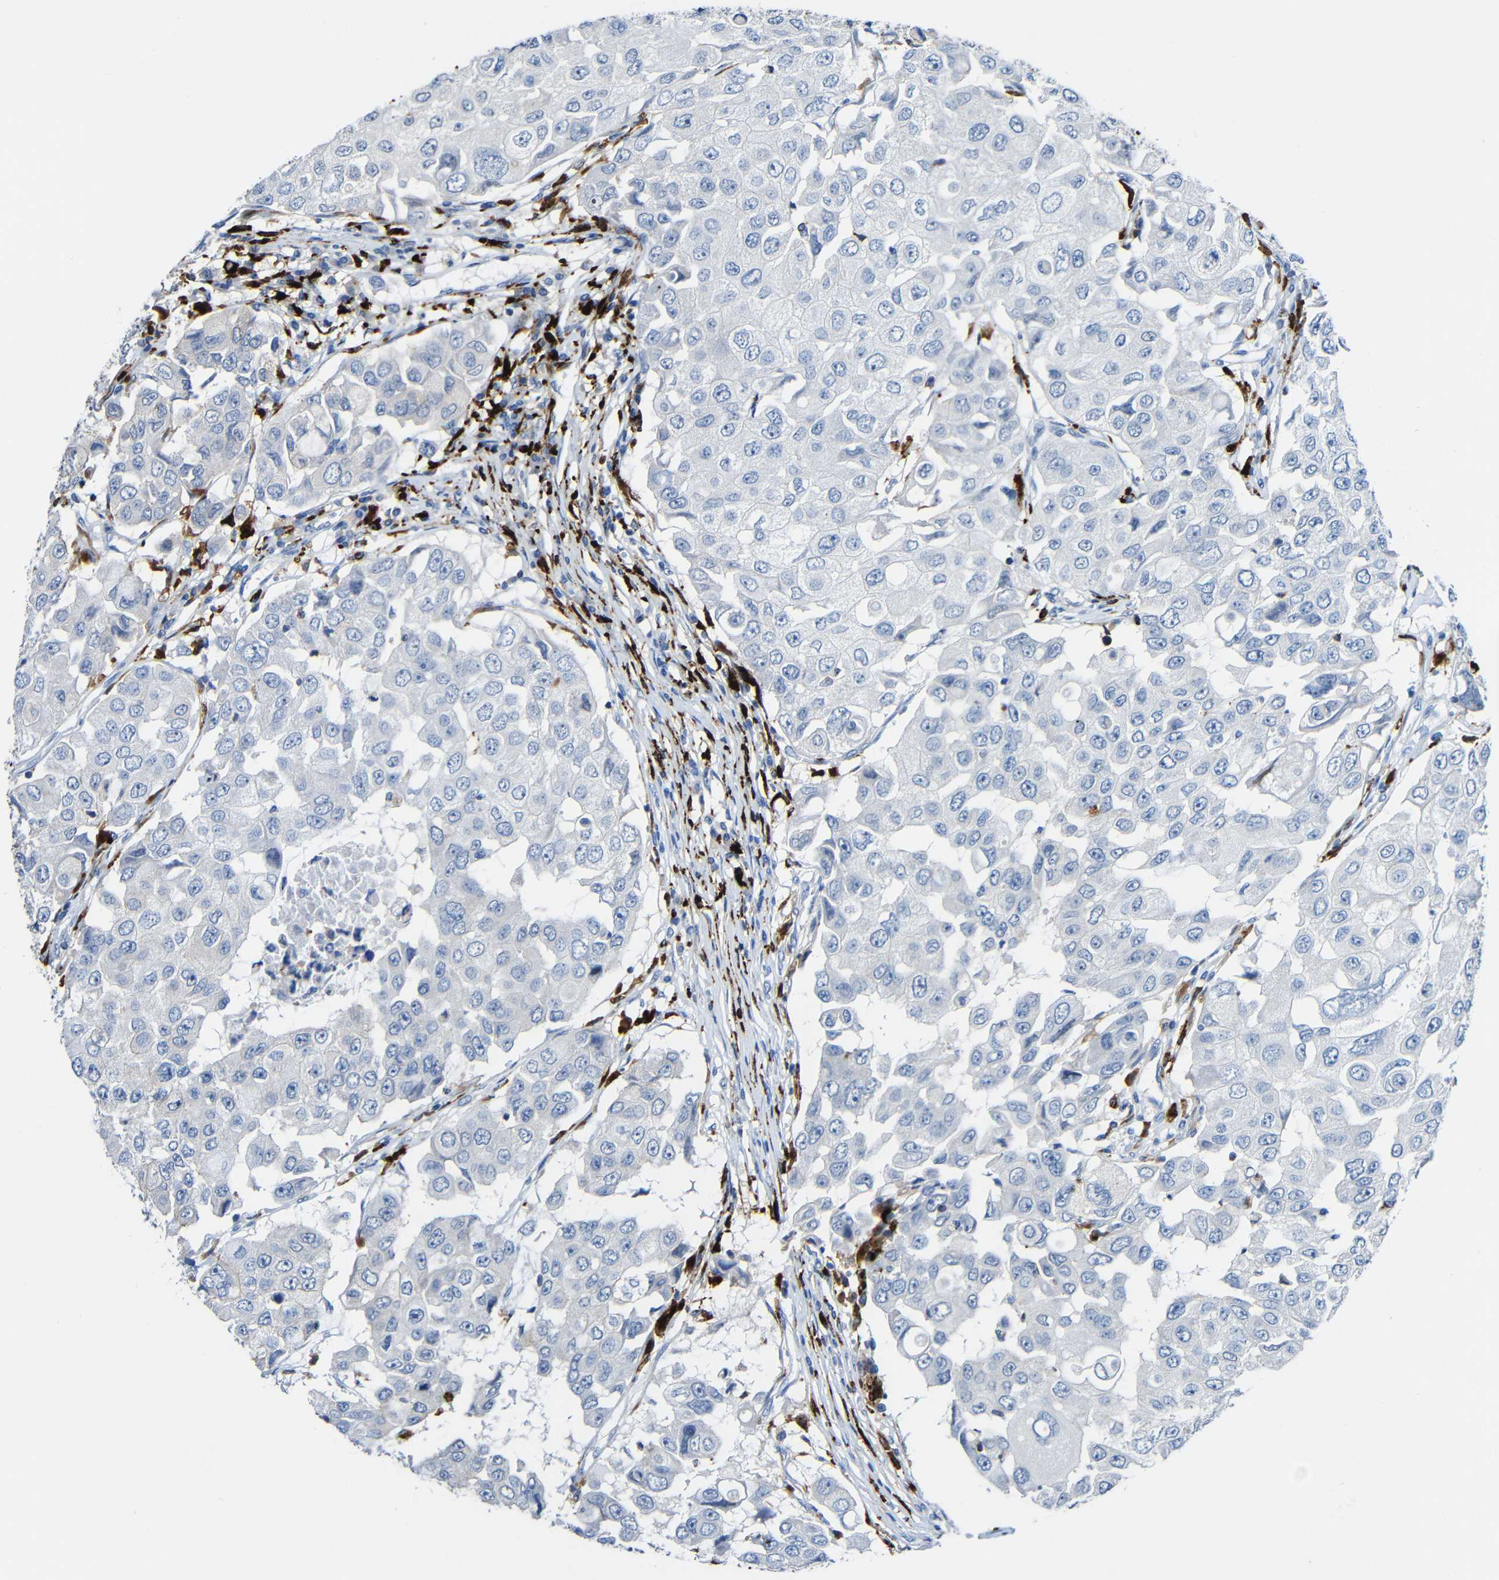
{"staining": {"intensity": "negative", "quantity": "none", "location": "none"}, "tissue": "breast cancer", "cell_type": "Tumor cells", "image_type": "cancer", "snomed": [{"axis": "morphology", "description": "Duct carcinoma"}, {"axis": "topography", "description": "Breast"}], "caption": "Immunohistochemical staining of breast cancer (intraductal carcinoma) reveals no significant positivity in tumor cells.", "gene": "HLA-DMA", "patient": {"sex": "female", "age": 27}}